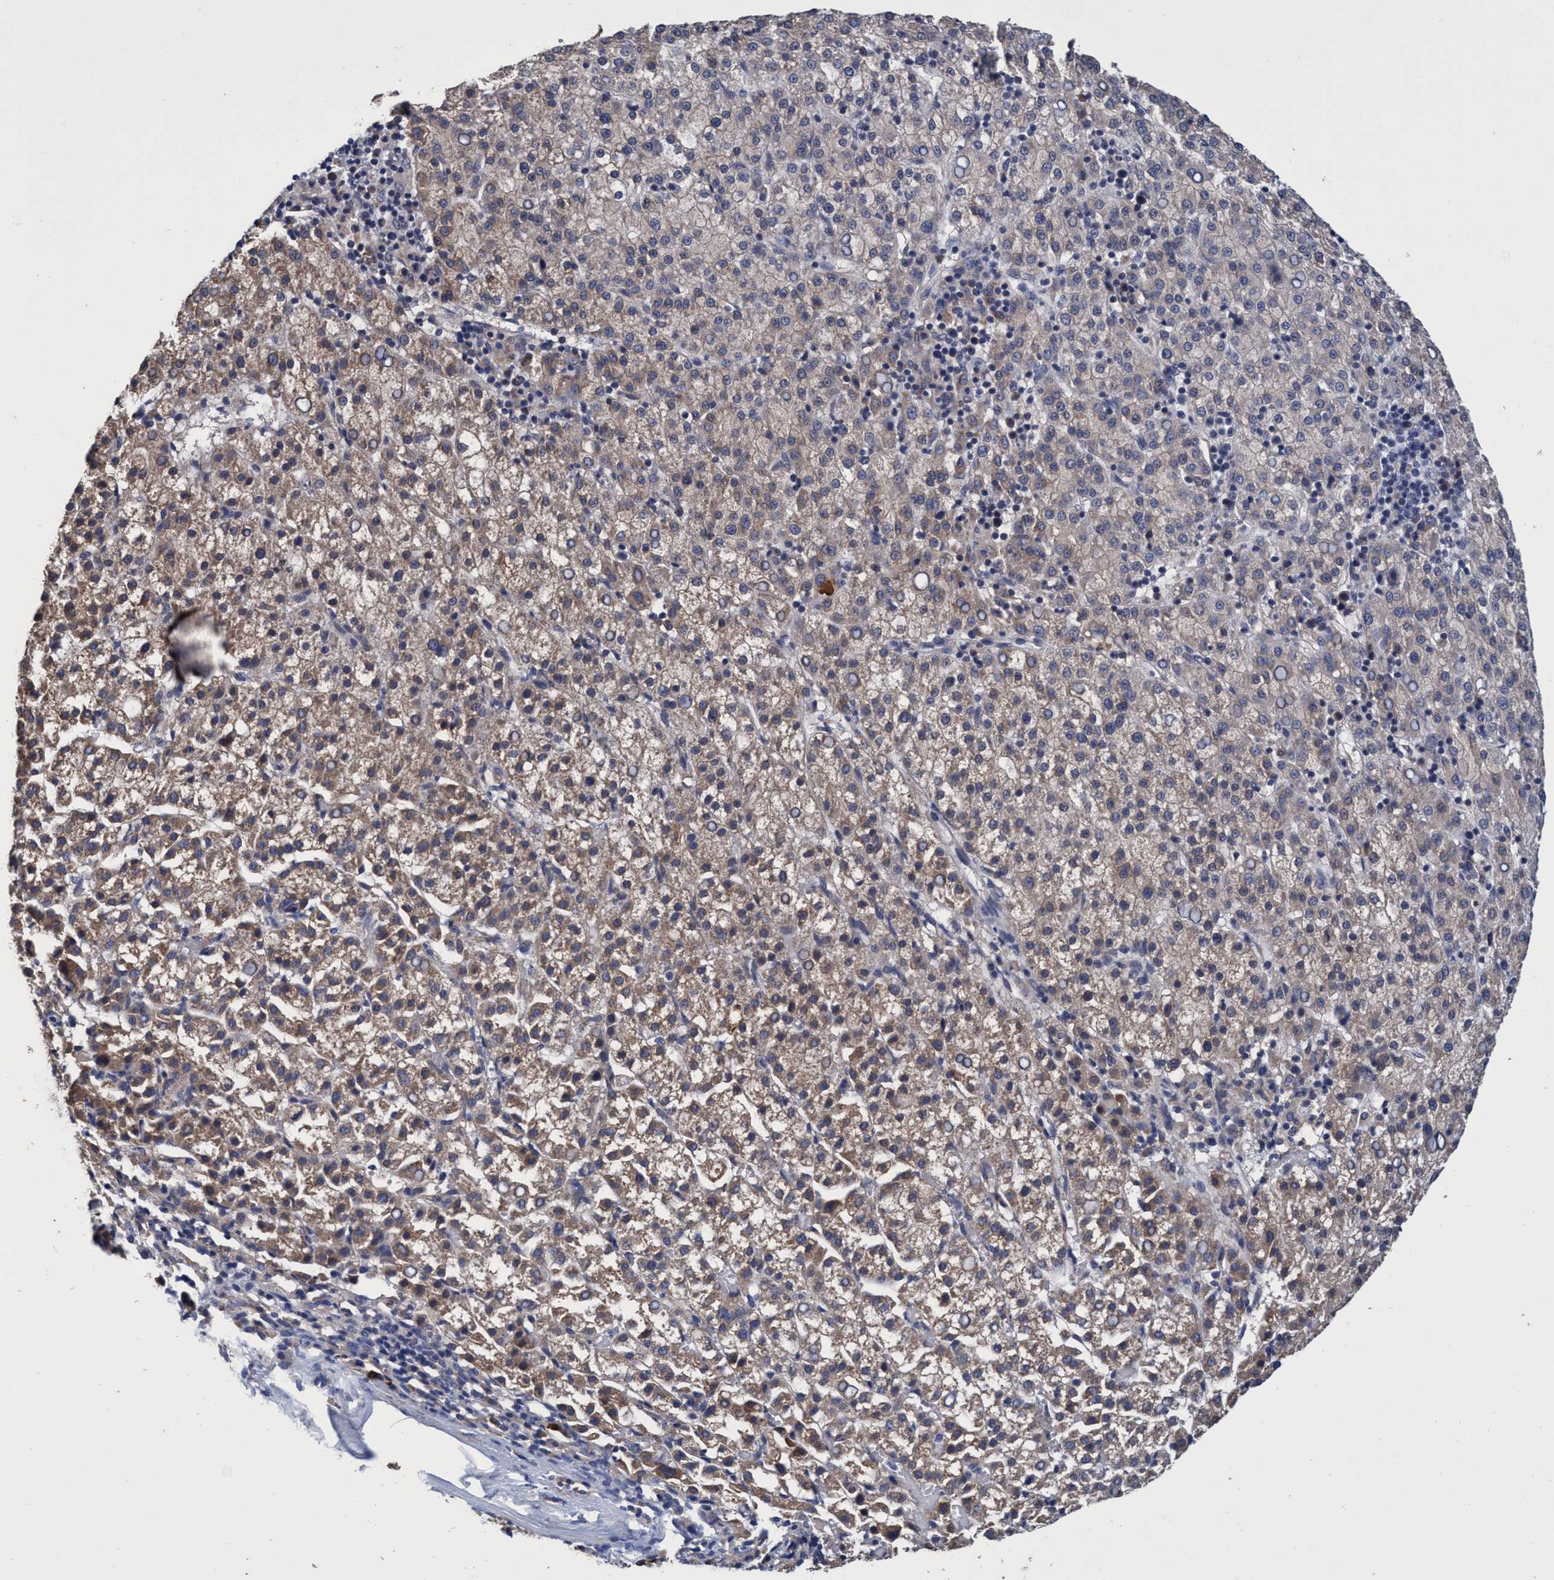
{"staining": {"intensity": "weak", "quantity": "25%-75%", "location": "cytoplasmic/membranous"}, "tissue": "liver cancer", "cell_type": "Tumor cells", "image_type": "cancer", "snomed": [{"axis": "morphology", "description": "Carcinoma, Hepatocellular, NOS"}, {"axis": "topography", "description": "Liver"}], "caption": "Immunohistochemistry (IHC) (DAB) staining of human hepatocellular carcinoma (liver) reveals weak cytoplasmic/membranous protein staining in approximately 25%-75% of tumor cells.", "gene": "CALCOCO2", "patient": {"sex": "female", "age": 58}}